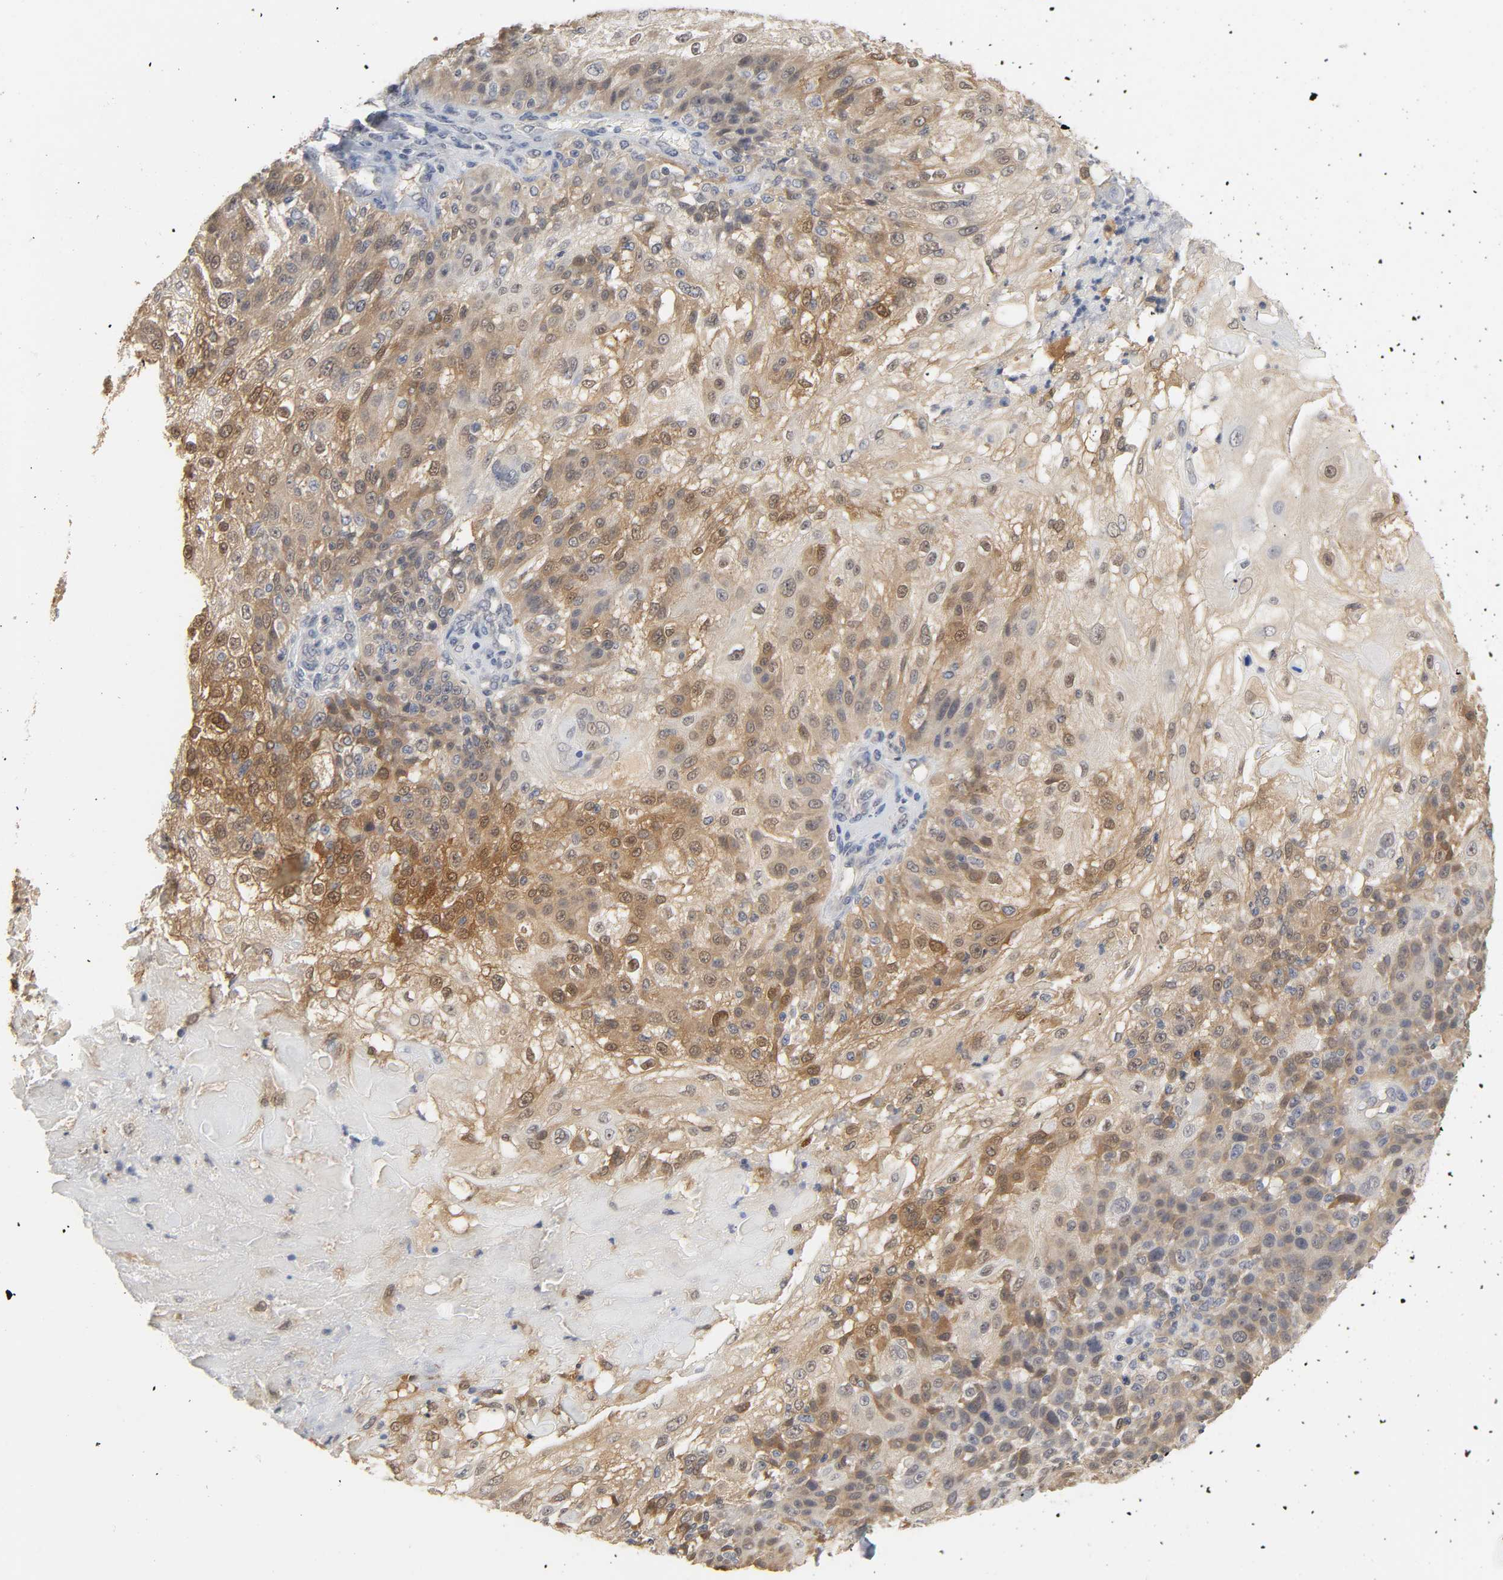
{"staining": {"intensity": "moderate", "quantity": ">75%", "location": "cytoplasmic/membranous"}, "tissue": "skin cancer", "cell_type": "Tumor cells", "image_type": "cancer", "snomed": [{"axis": "morphology", "description": "Normal tissue, NOS"}, {"axis": "morphology", "description": "Squamous cell carcinoma, NOS"}, {"axis": "topography", "description": "Skin"}], "caption": "IHC histopathology image of neoplastic tissue: squamous cell carcinoma (skin) stained using immunohistochemistry shows medium levels of moderate protein expression localized specifically in the cytoplasmic/membranous of tumor cells, appearing as a cytoplasmic/membranous brown color.", "gene": "MIF", "patient": {"sex": "female", "age": 83}}